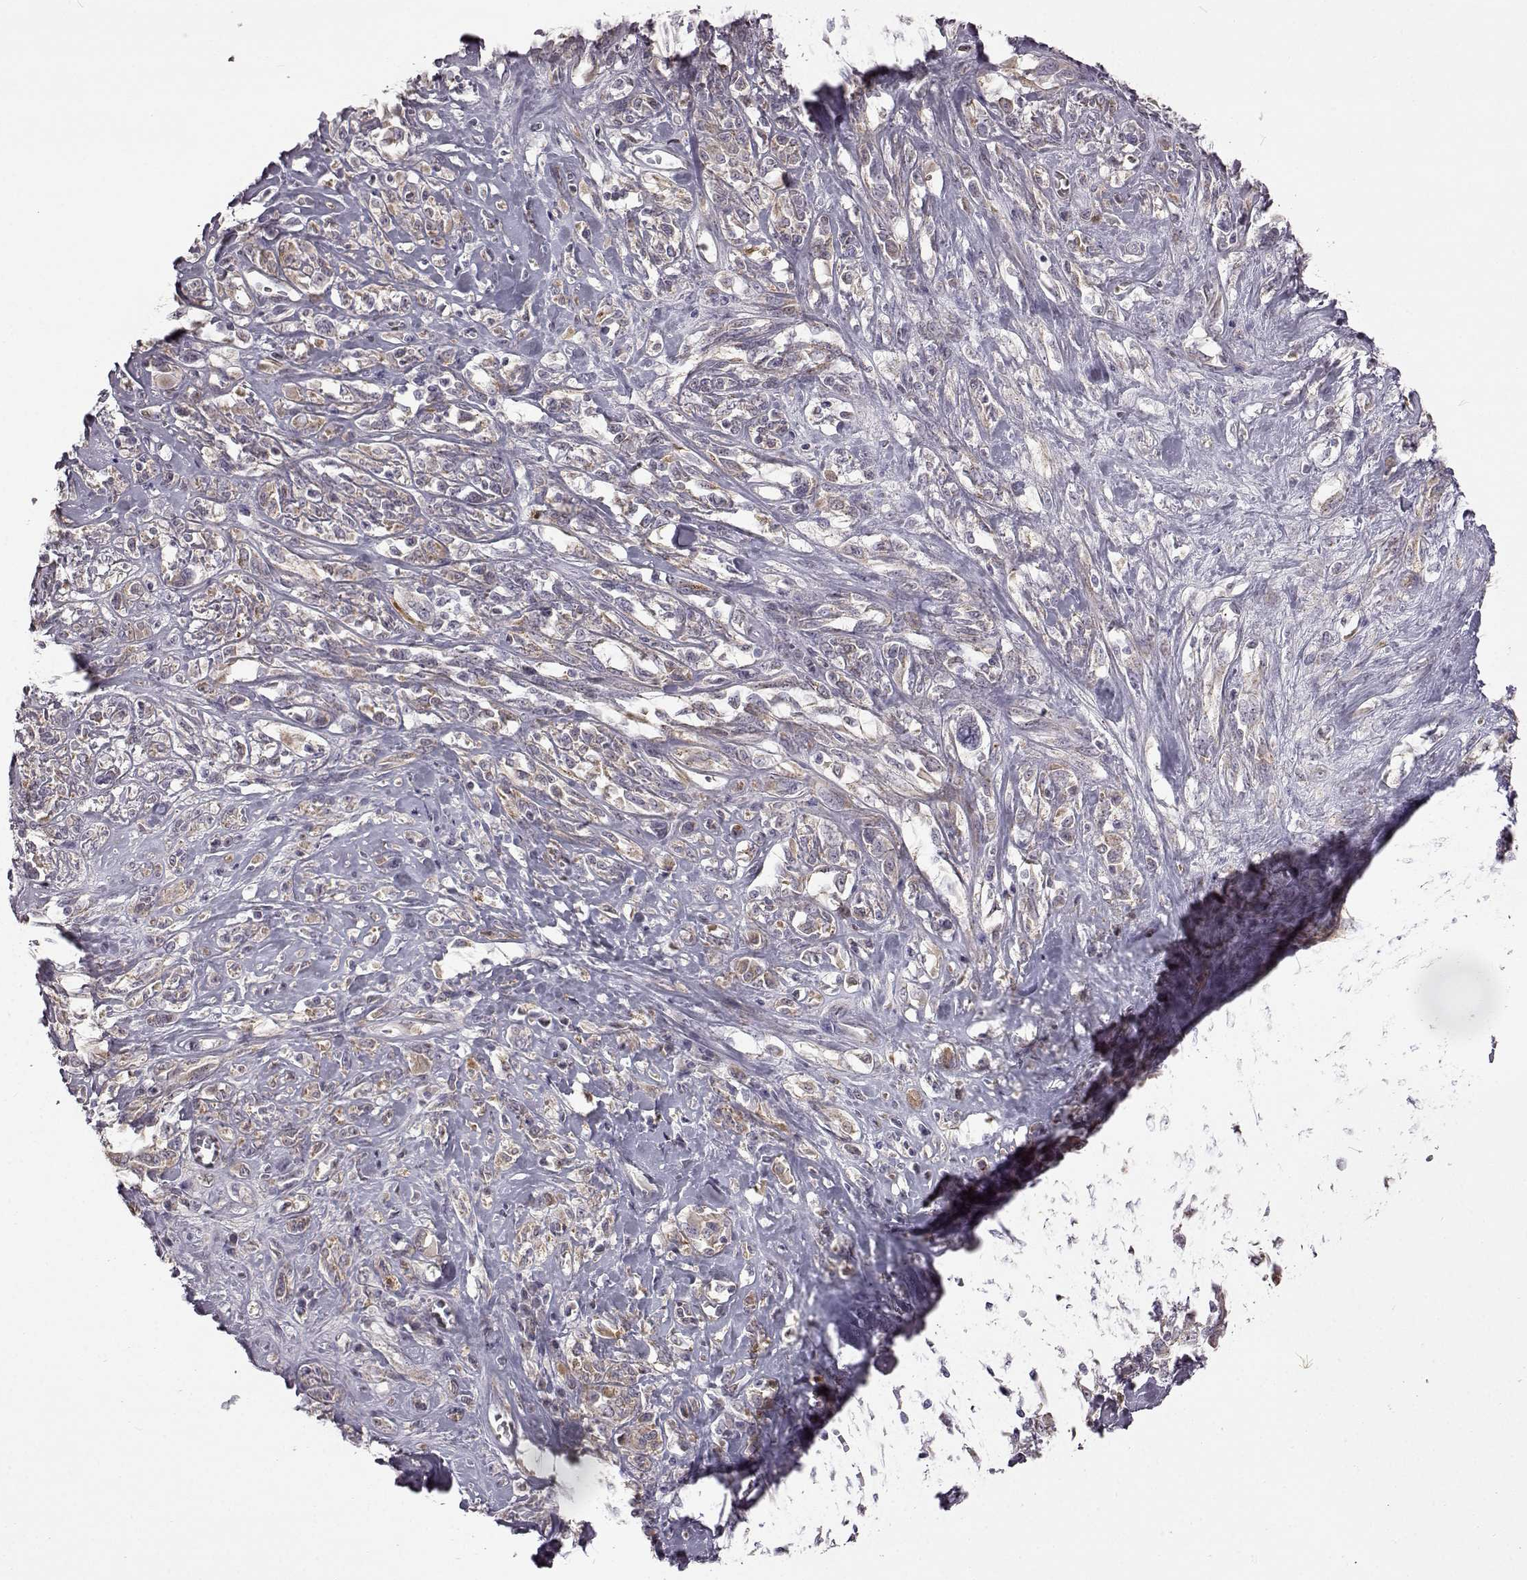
{"staining": {"intensity": "weak", "quantity": "25%-75%", "location": "cytoplasmic/membranous"}, "tissue": "melanoma", "cell_type": "Tumor cells", "image_type": "cancer", "snomed": [{"axis": "morphology", "description": "Malignant melanoma, NOS"}, {"axis": "topography", "description": "Skin"}], "caption": "Weak cytoplasmic/membranous positivity for a protein is seen in about 25%-75% of tumor cells of malignant melanoma using immunohistochemistry.", "gene": "B3GNT6", "patient": {"sex": "female", "age": 91}}